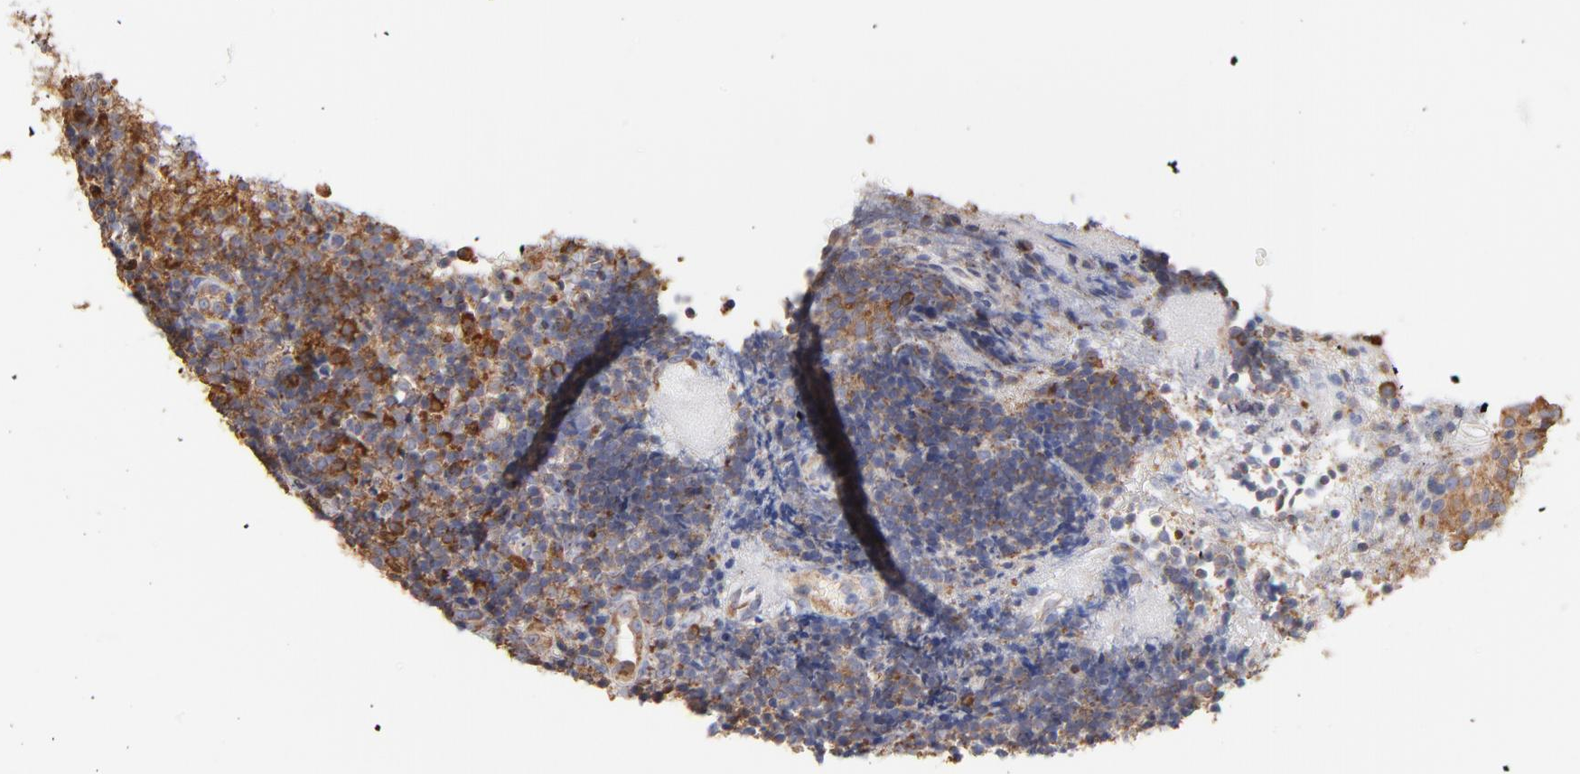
{"staining": {"intensity": "strong", "quantity": "<25%", "location": "cytoplasmic/membranous"}, "tissue": "tonsil", "cell_type": "Germinal center cells", "image_type": "normal", "snomed": [{"axis": "morphology", "description": "Normal tissue, NOS"}, {"axis": "topography", "description": "Tonsil"}], "caption": "Unremarkable tonsil was stained to show a protein in brown. There is medium levels of strong cytoplasmic/membranous positivity in about <25% of germinal center cells.", "gene": "RPL9", "patient": {"sex": "female", "age": 40}}